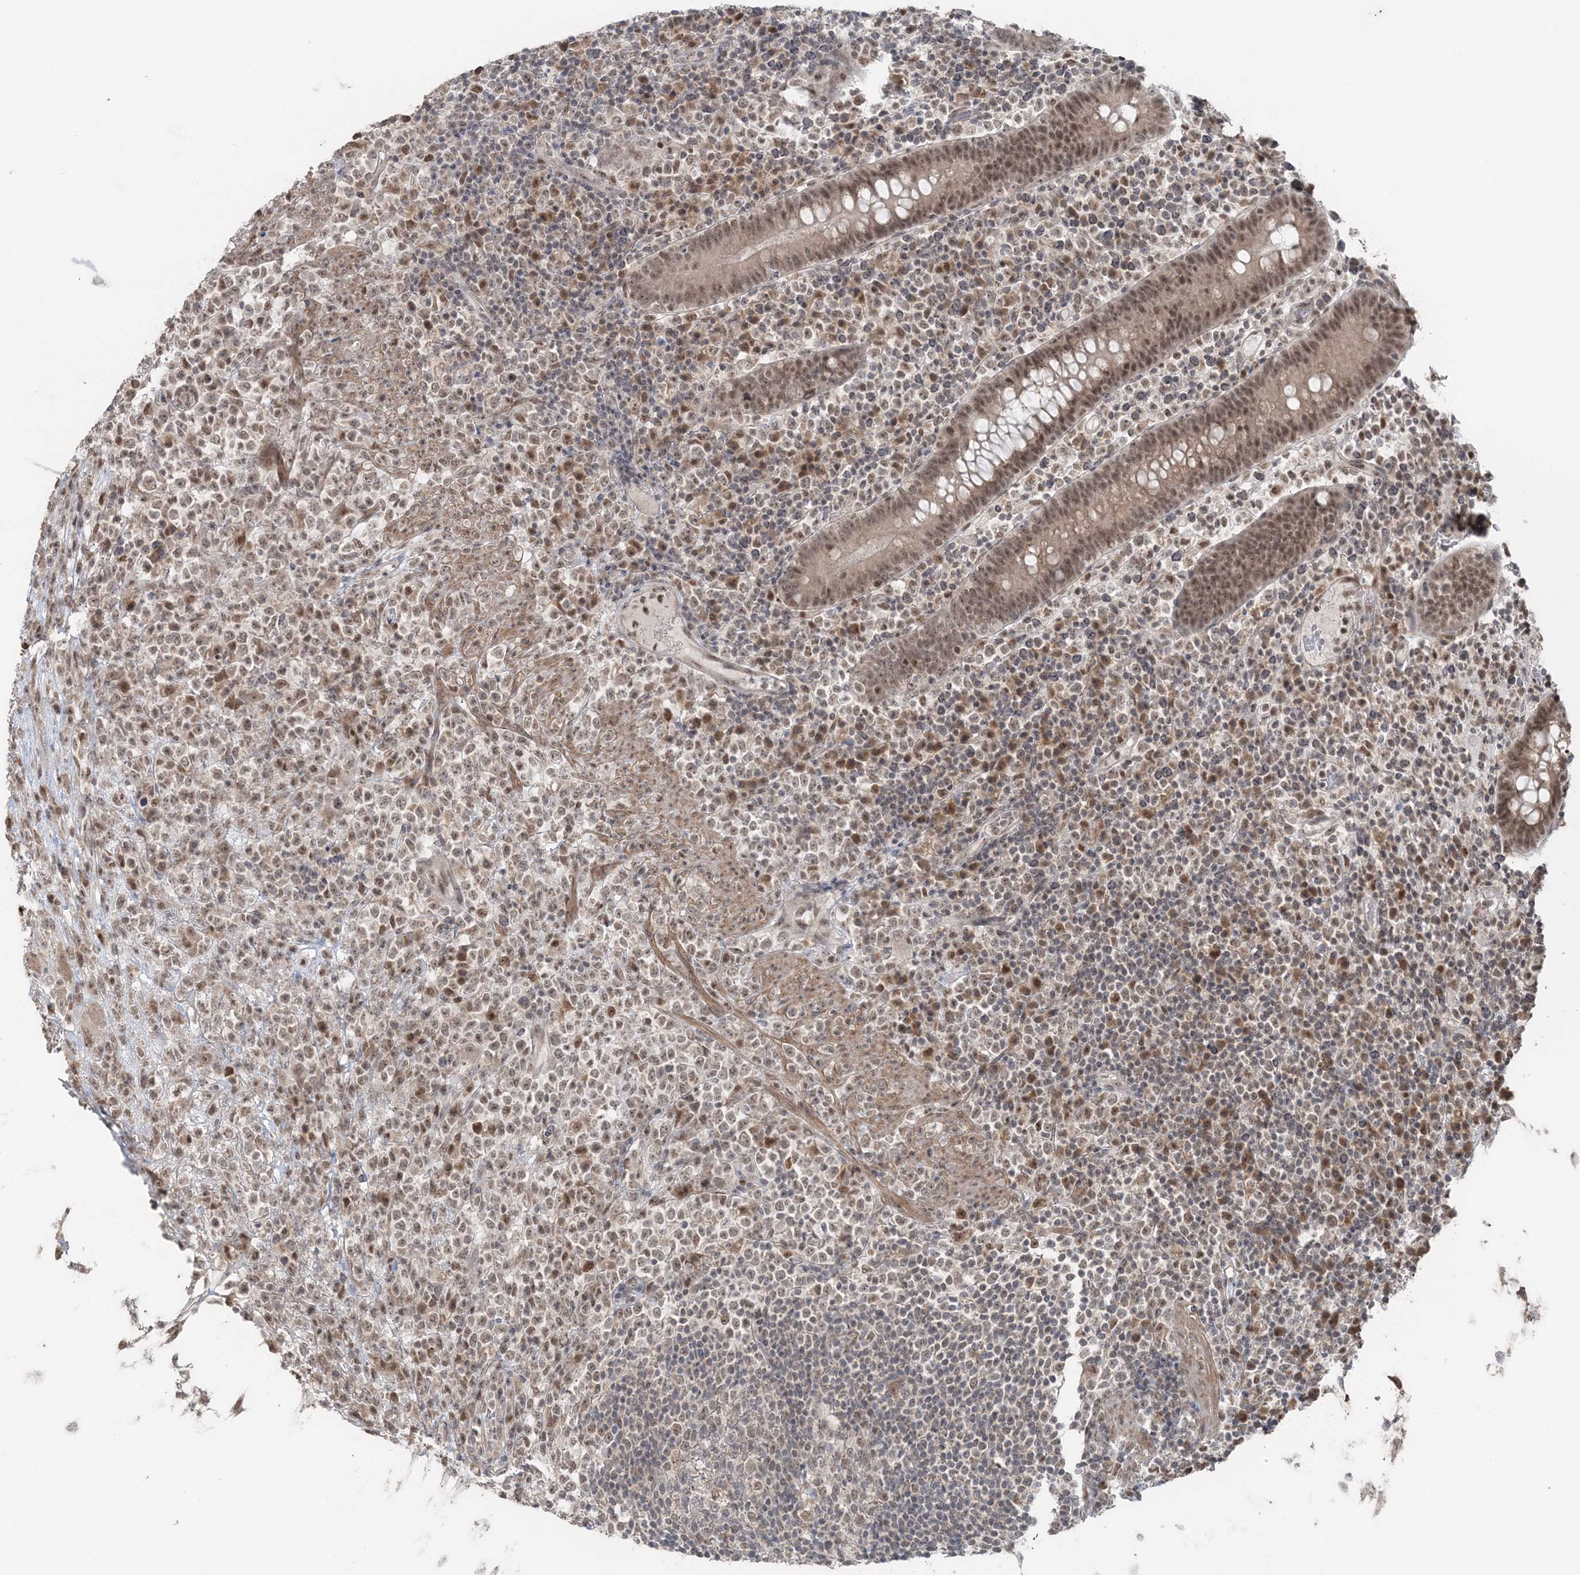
{"staining": {"intensity": "moderate", "quantity": ">75%", "location": "nuclear"}, "tissue": "lymphoma", "cell_type": "Tumor cells", "image_type": "cancer", "snomed": [{"axis": "morphology", "description": "Malignant lymphoma, non-Hodgkin's type, High grade"}, {"axis": "topography", "description": "Colon"}], "caption": "Immunohistochemical staining of human malignant lymphoma, non-Hodgkin's type (high-grade) shows medium levels of moderate nuclear staining in approximately >75% of tumor cells.", "gene": "SLU7", "patient": {"sex": "female", "age": 53}}